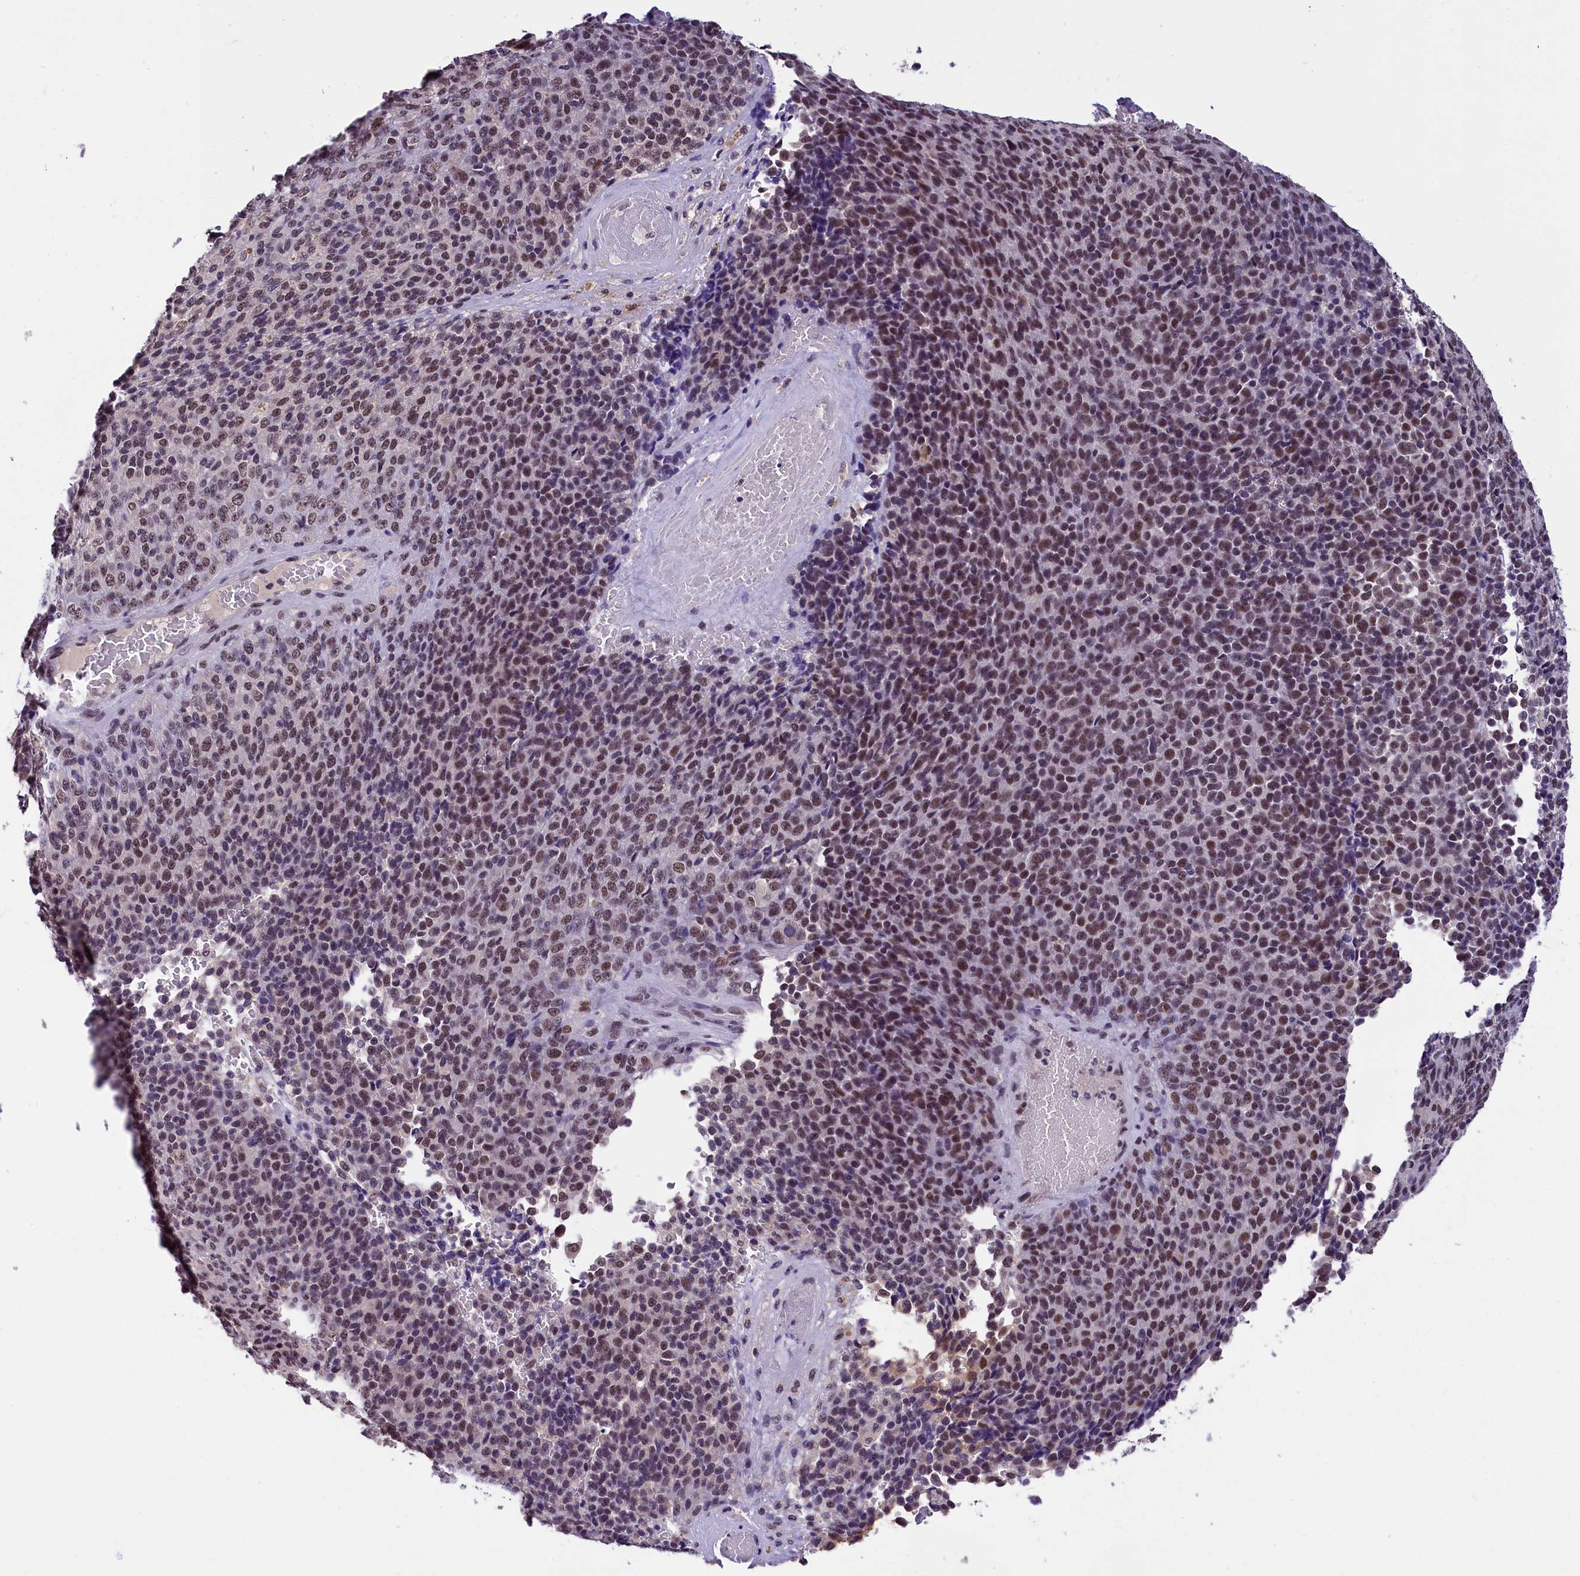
{"staining": {"intensity": "moderate", "quantity": ">75%", "location": "nuclear"}, "tissue": "melanoma", "cell_type": "Tumor cells", "image_type": "cancer", "snomed": [{"axis": "morphology", "description": "Malignant melanoma, Metastatic site"}, {"axis": "topography", "description": "Brain"}], "caption": "DAB immunohistochemical staining of human malignant melanoma (metastatic site) shows moderate nuclear protein positivity in about >75% of tumor cells.", "gene": "ZC3H4", "patient": {"sex": "female", "age": 56}}